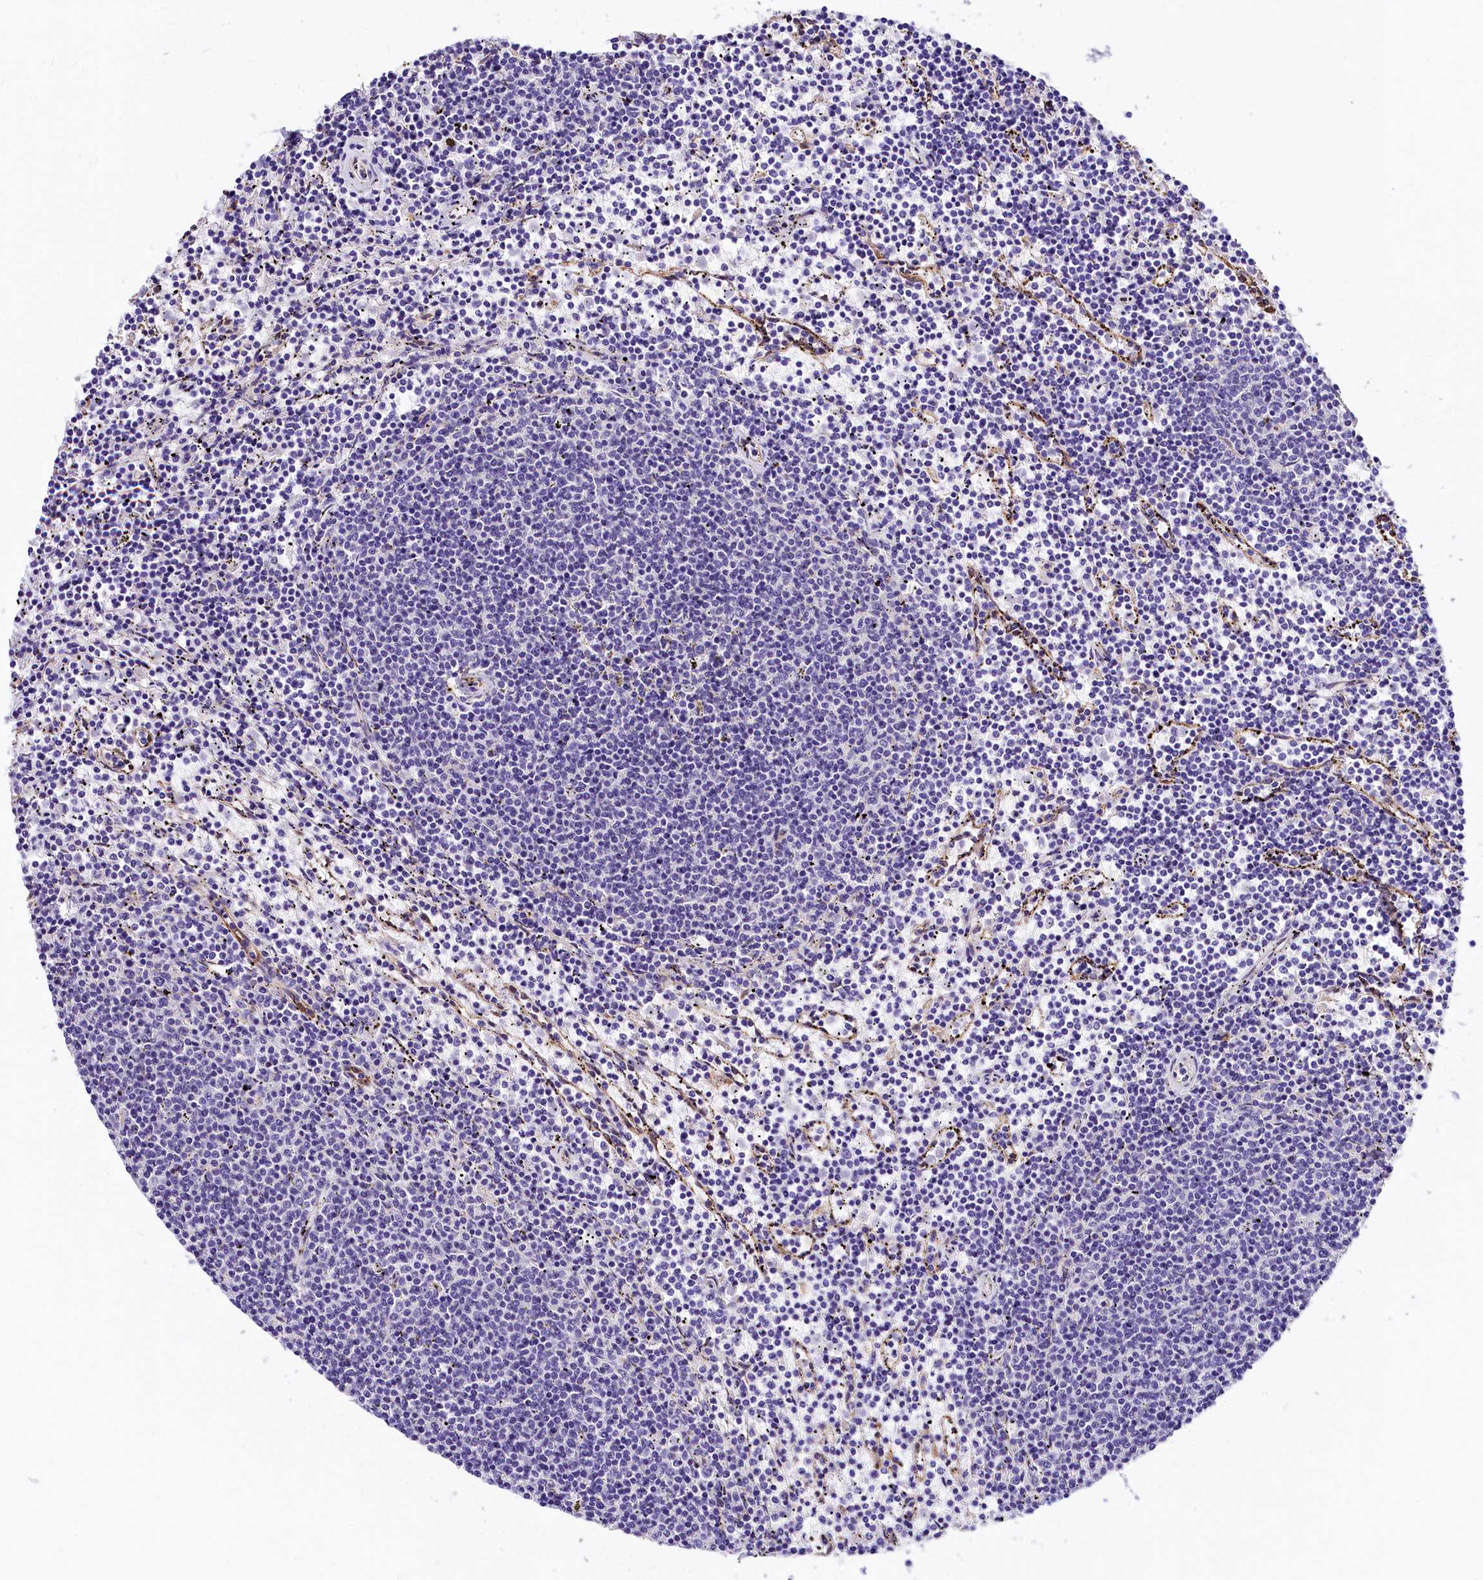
{"staining": {"intensity": "negative", "quantity": "none", "location": "none"}, "tissue": "lymphoma", "cell_type": "Tumor cells", "image_type": "cancer", "snomed": [{"axis": "morphology", "description": "Malignant lymphoma, non-Hodgkin's type, Low grade"}, {"axis": "topography", "description": "Spleen"}], "caption": "Tumor cells are negative for protein expression in human lymphoma.", "gene": "ITGA1", "patient": {"sex": "female", "age": 50}}